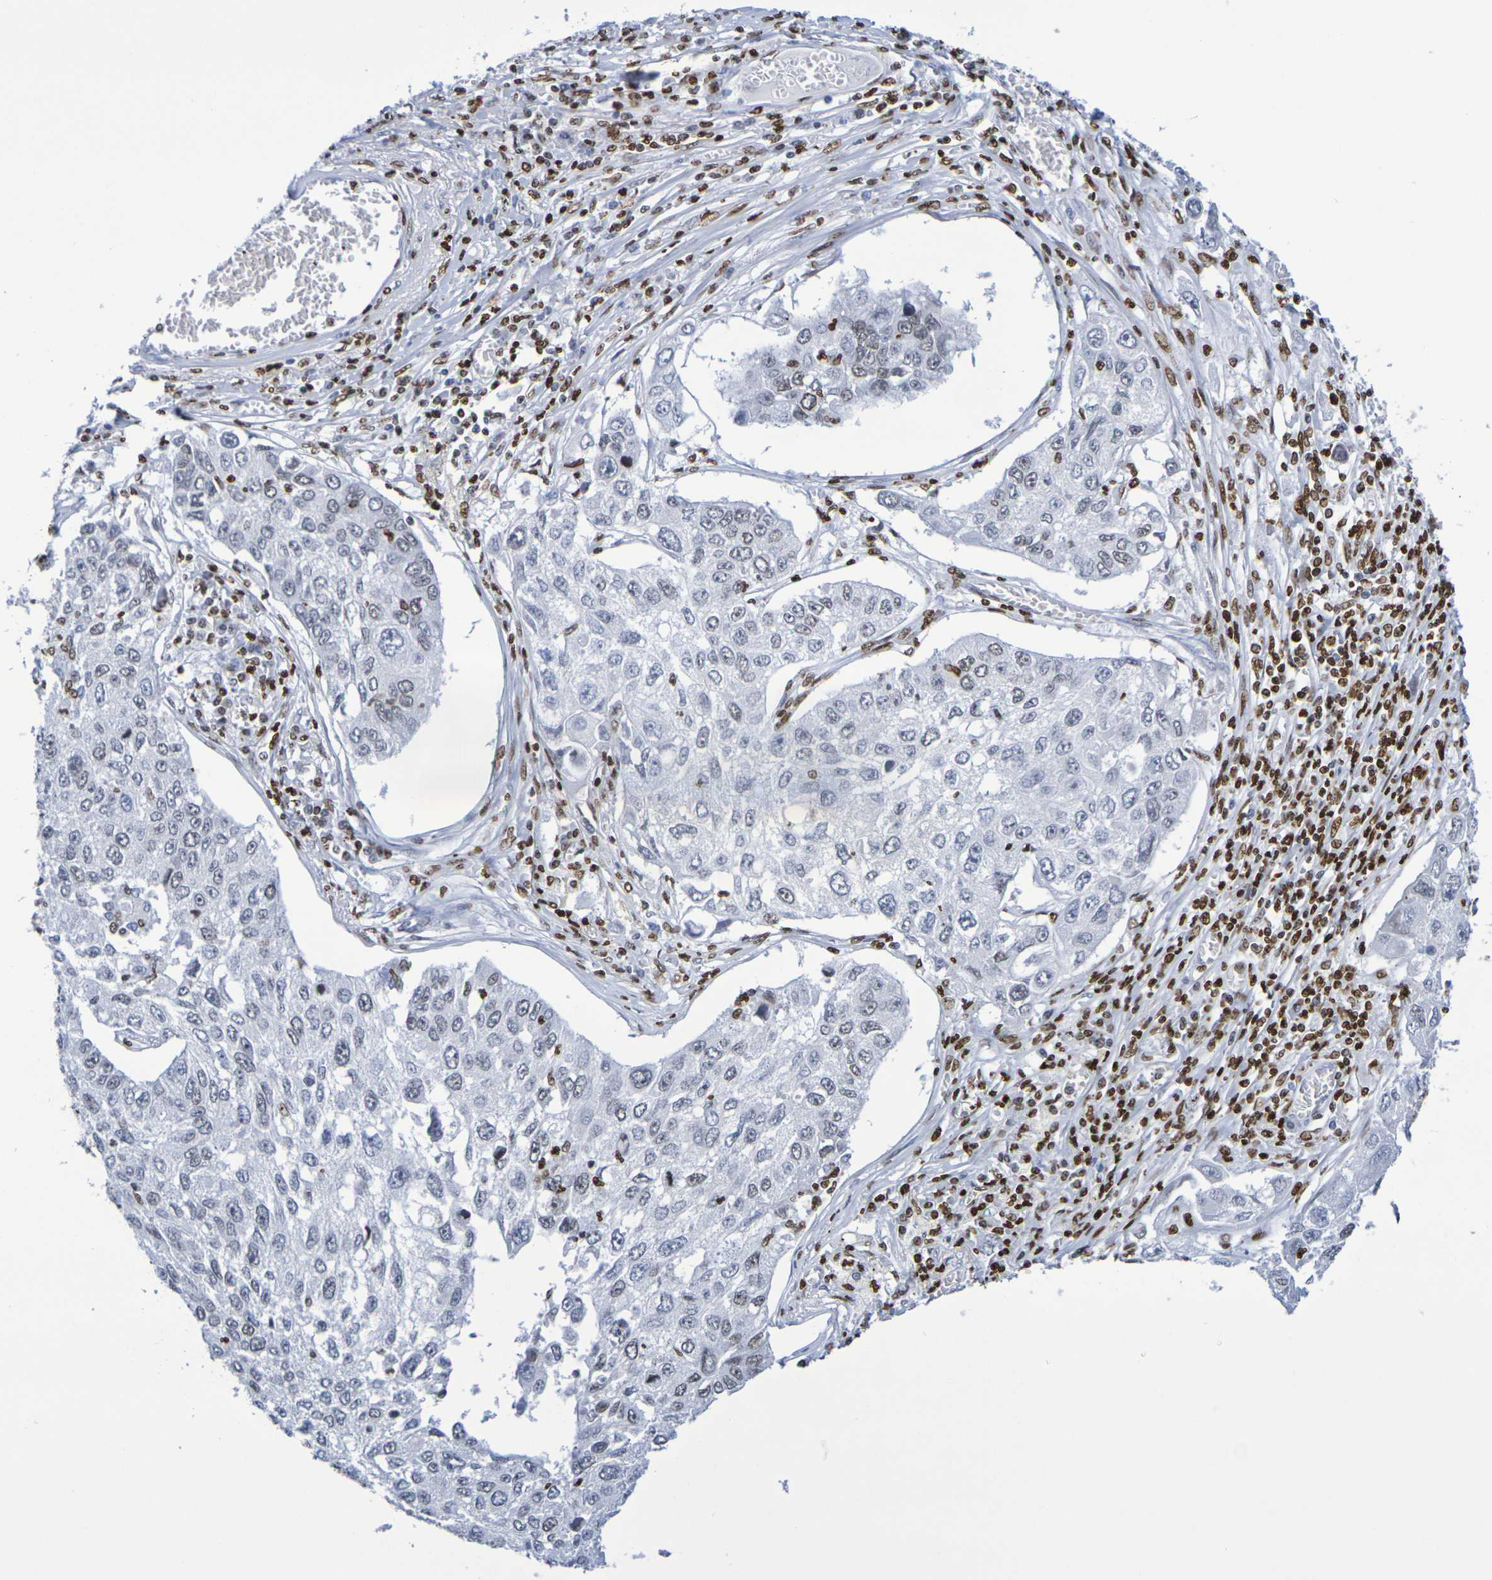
{"staining": {"intensity": "negative", "quantity": "none", "location": "none"}, "tissue": "lung cancer", "cell_type": "Tumor cells", "image_type": "cancer", "snomed": [{"axis": "morphology", "description": "Squamous cell carcinoma, NOS"}, {"axis": "topography", "description": "Lung"}], "caption": "Lung cancer was stained to show a protein in brown. There is no significant staining in tumor cells.", "gene": "H1-5", "patient": {"sex": "male", "age": 71}}